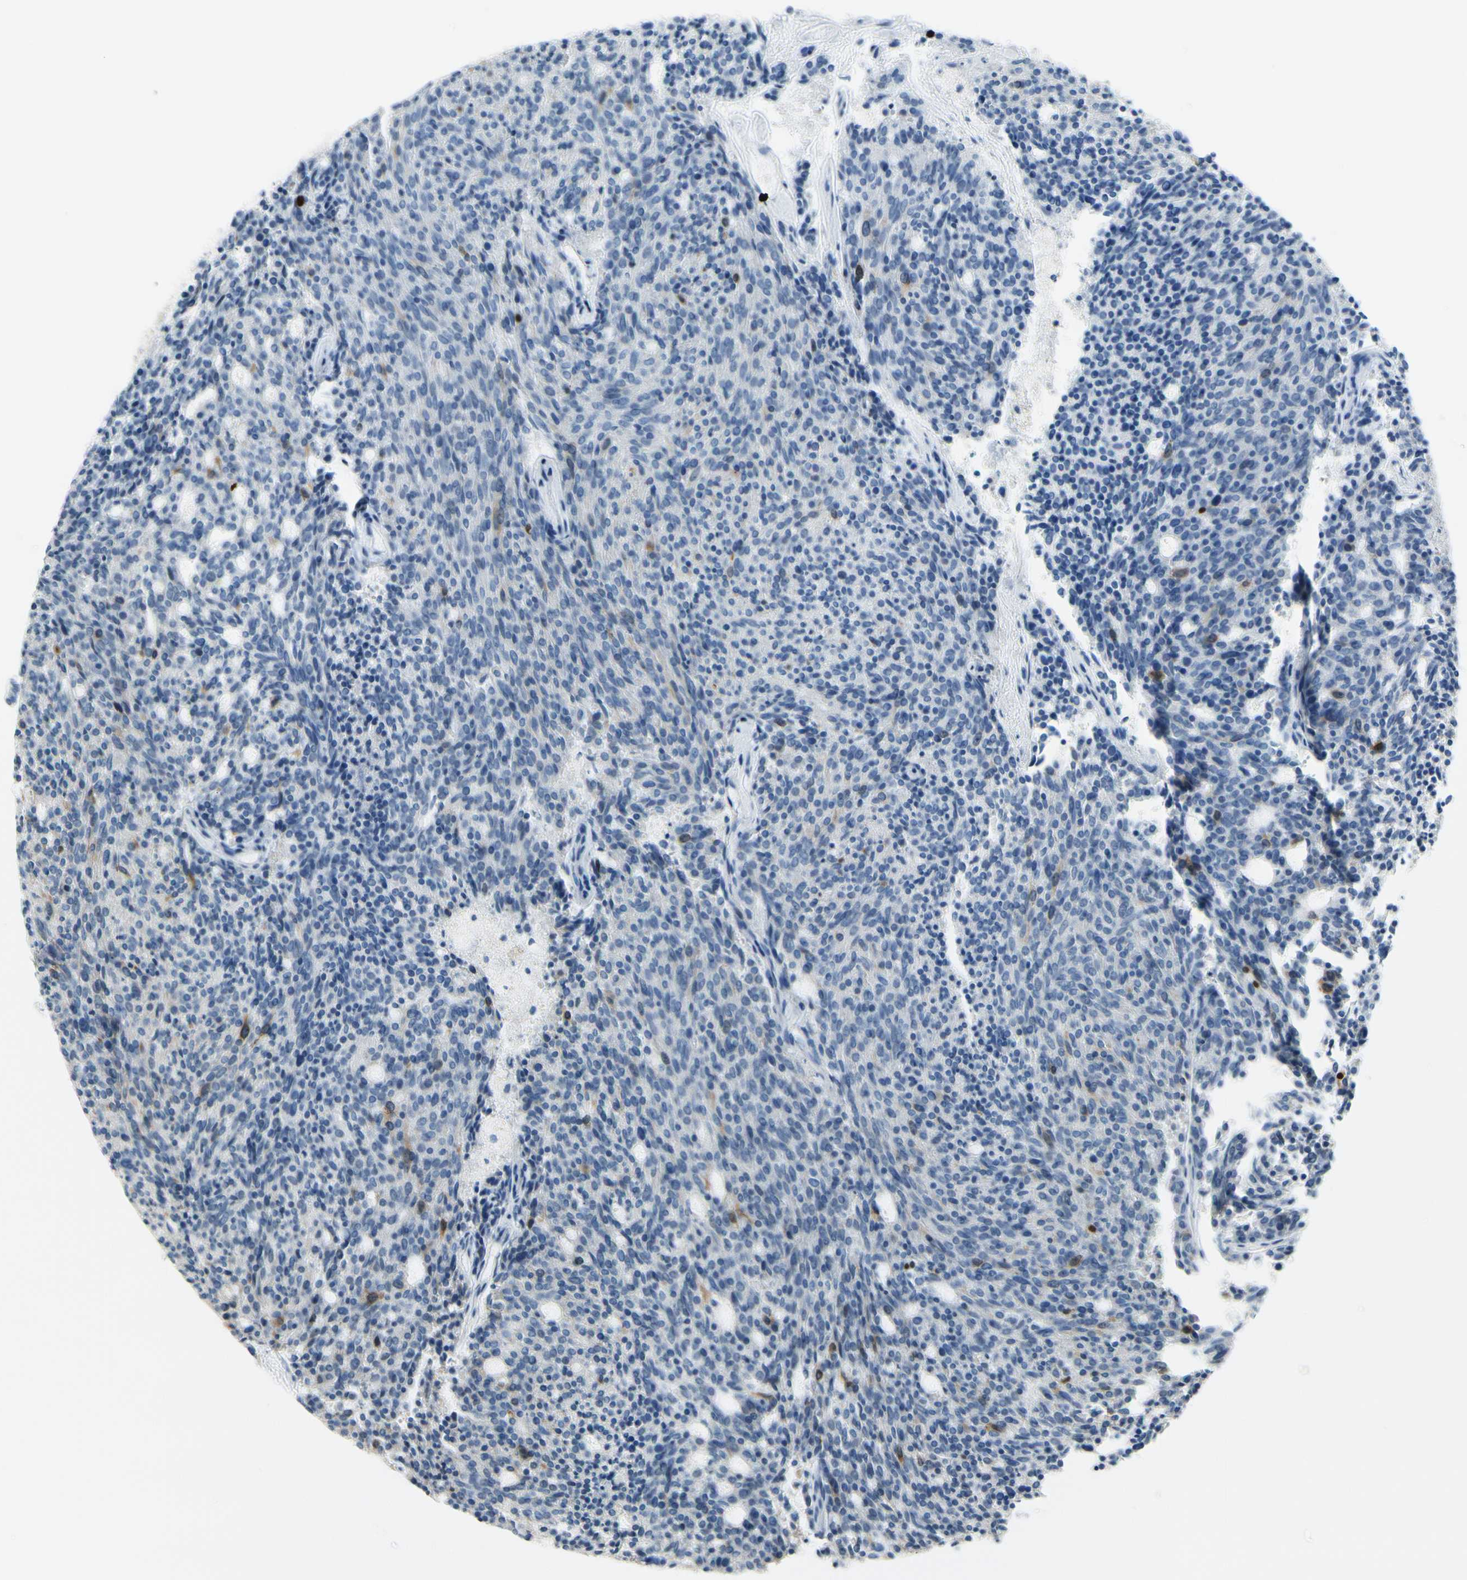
{"staining": {"intensity": "moderate", "quantity": "<25%", "location": "cytoplasmic/membranous"}, "tissue": "carcinoid", "cell_type": "Tumor cells", "image_type": "cancer", "snomed": [{"axis": "morphology", "description": "Carcinoid, malignant, NOS"}, {"axis": "topography", "description": "Pancreas"}], "caption": "Immunohistochemistry (IHC) micrograph of neoplastic tissue: human malignant carcinoid stained using IHC reveals low levels of moderate protein expression localized specifically in the cytoplasmic/membranous of tumor cells, appearing as a cytoplasmic/membranous brown color.", "gene": "CKAP2", "patient": {"sex": "female", "age": 54}}